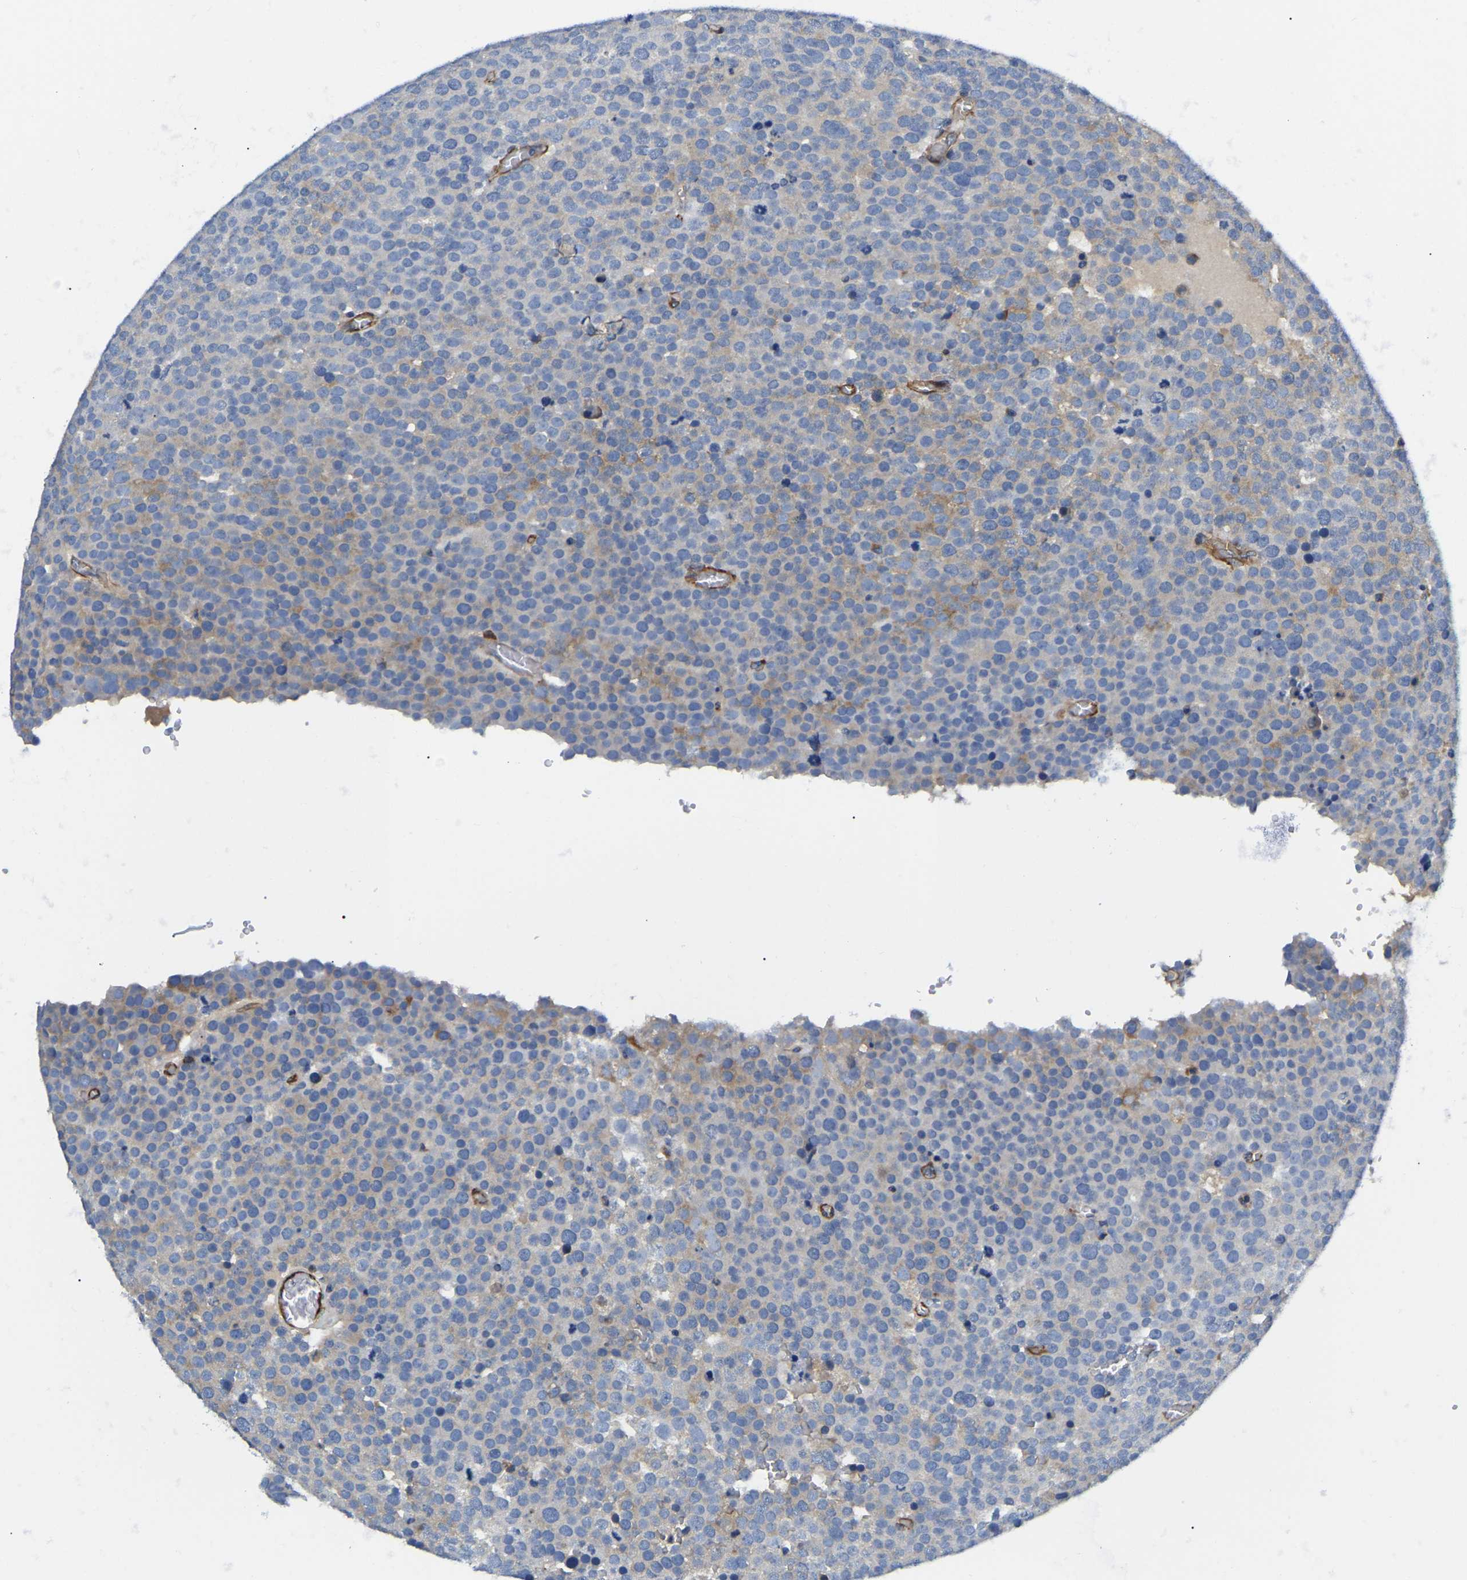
{"staining": {"intensity": "weak", "quantity": "<25%", "location": "cytoplasmic/membranous"}, "tissue": "testis cancer", "cell_type": "Tumor cells", "image_type": "cancer", "snomed": [{"axis": "morphology", "description": "Normal tissue, NOS"}, {"axis": "morphology", "description": "Seminoma, NOS"}, {"axis": "topography", "description": "Testis"}], "caption": "Tumor cells are negative for brown protein staining in testis cancer (seminoma).", "gene": "DUSP8", "patient": {"sex": "male", "age": 71}}